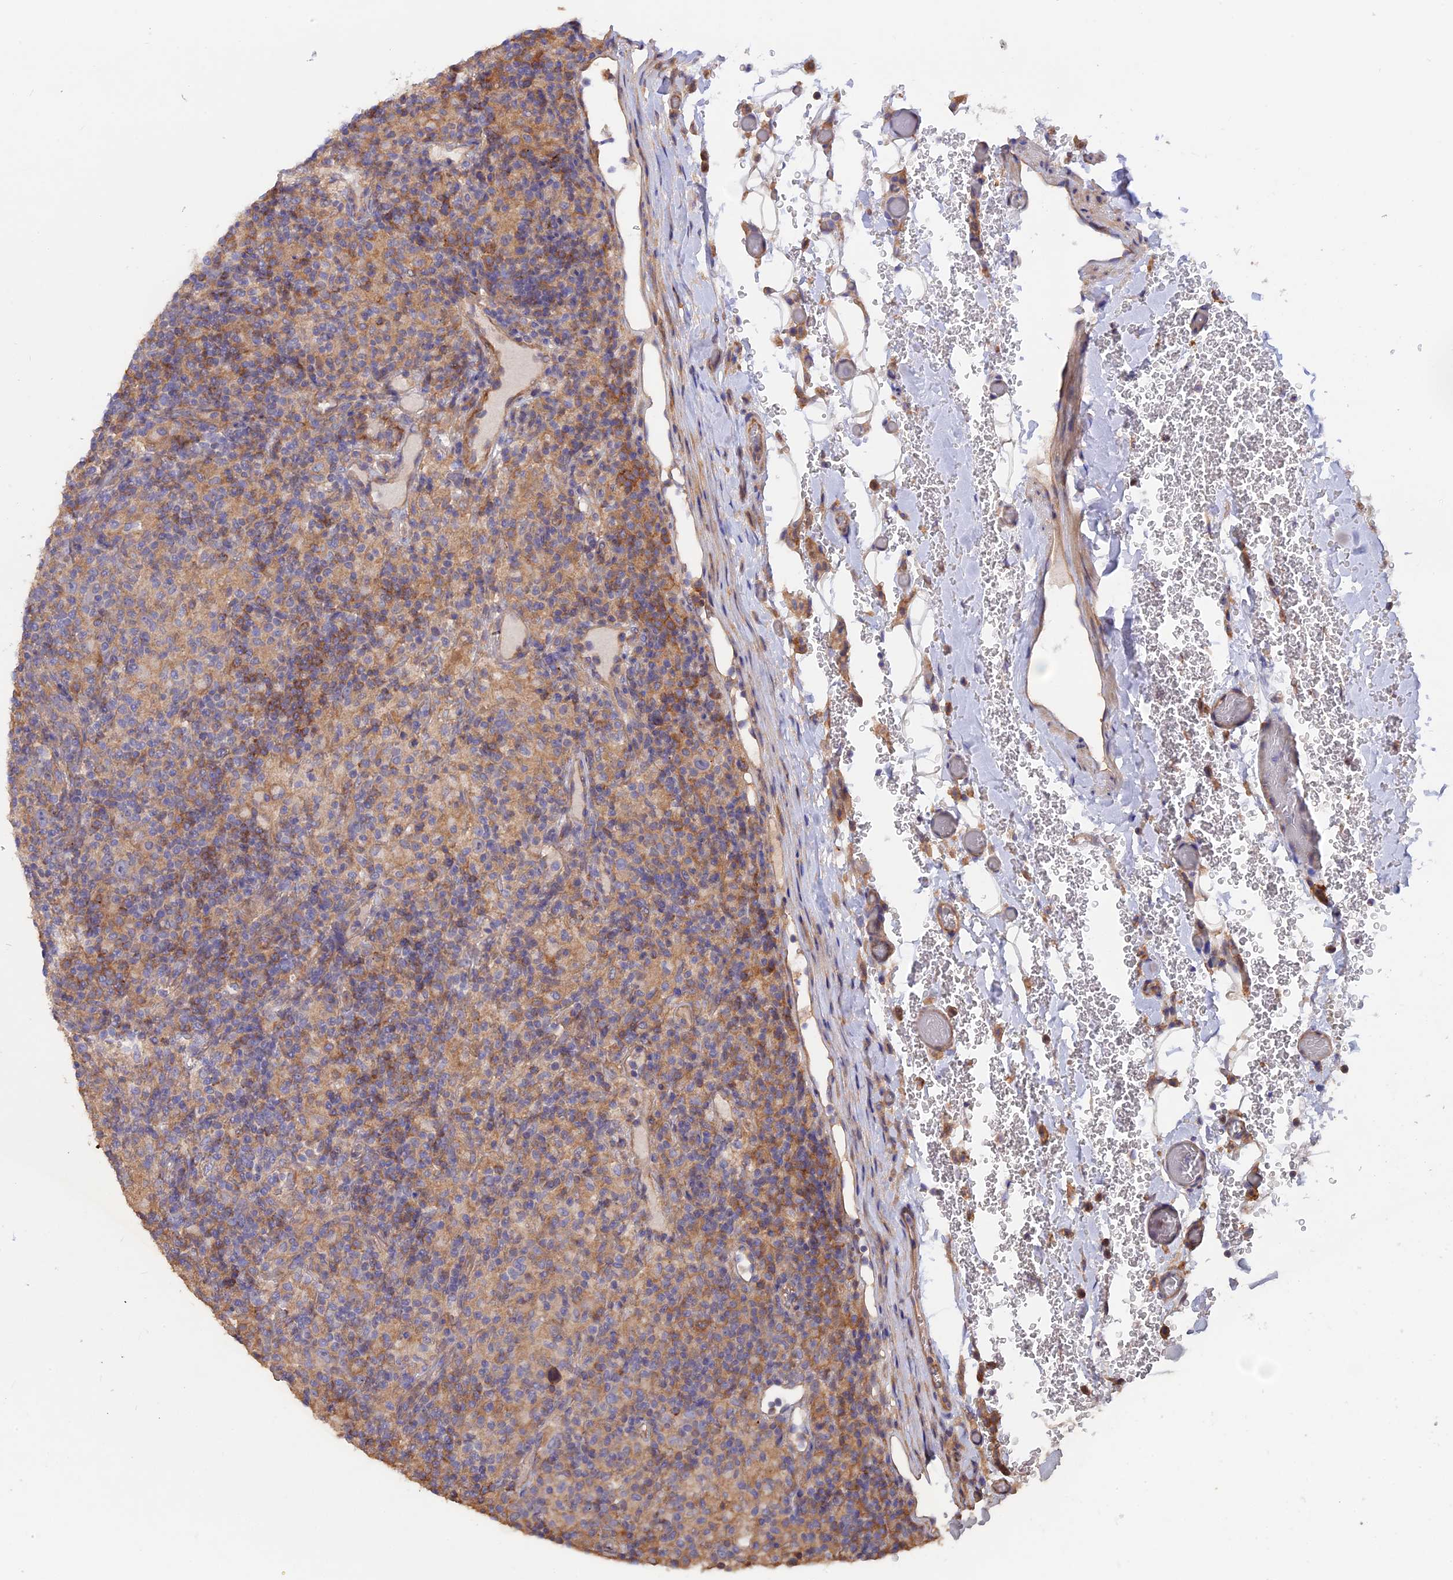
{"staining": {"intensity": "negative", "quantity": "none", "location": "none"}, "tissue": "lymphoma", "cell_type": "Tumor cells", "image_type": "cancer", "snomed": [{"axis": "morphology", "description": "Hodgkin's disease, NOS"}, {"axis": "topography", "description": "Lymph node"}], "caption": "This is a image of immunohistochemistry staining of lymphoma, which shows no staining in tumor cells.", "gene": "HYCC1", "patient": {"sex": "male", "age": 70}}